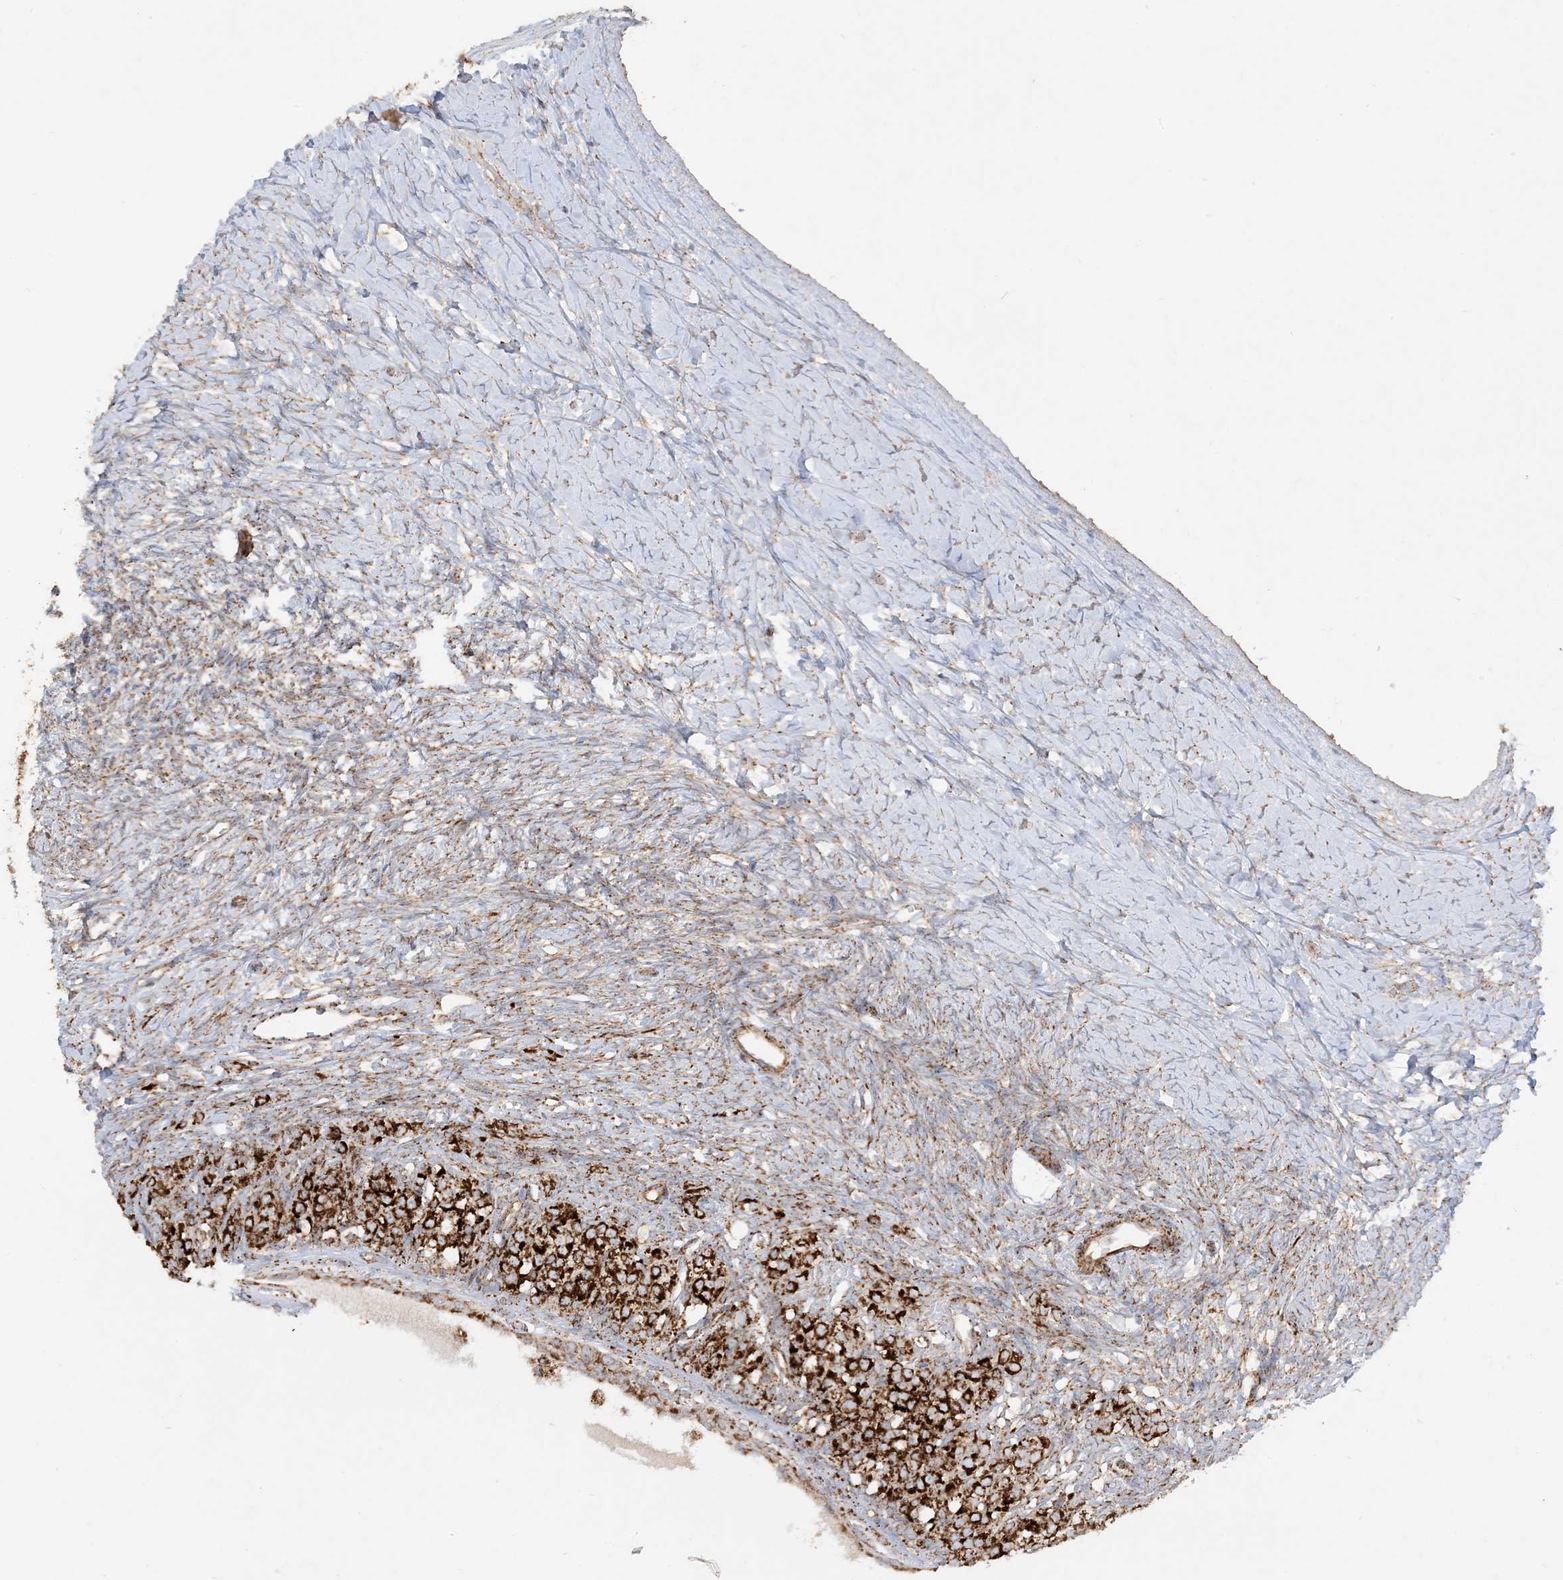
{"staining": {"intensity": "moderate", "quantity": ">75%", "location": "cytoplasmic/membranous"}, "tissue": "ovary", "cell_type": "Ovarian stroma cells", "image_type": "normal", "snomed": [{"axis": "morphology", "description": "Normal tissue, NOS"}, {"axis": "morphology", "description": "Developmental malformation"}, {"axis": "topography", "description": "Ovary"}], "caption": "This is a micrograph of immunohistochemistry staining of normal ovary, which shows moderate expression in the cytoplasmic/membranous of ovarian stroma cells.", "gene": "NDUFAF3", "patient": {"sex": "female", "age": 39}}